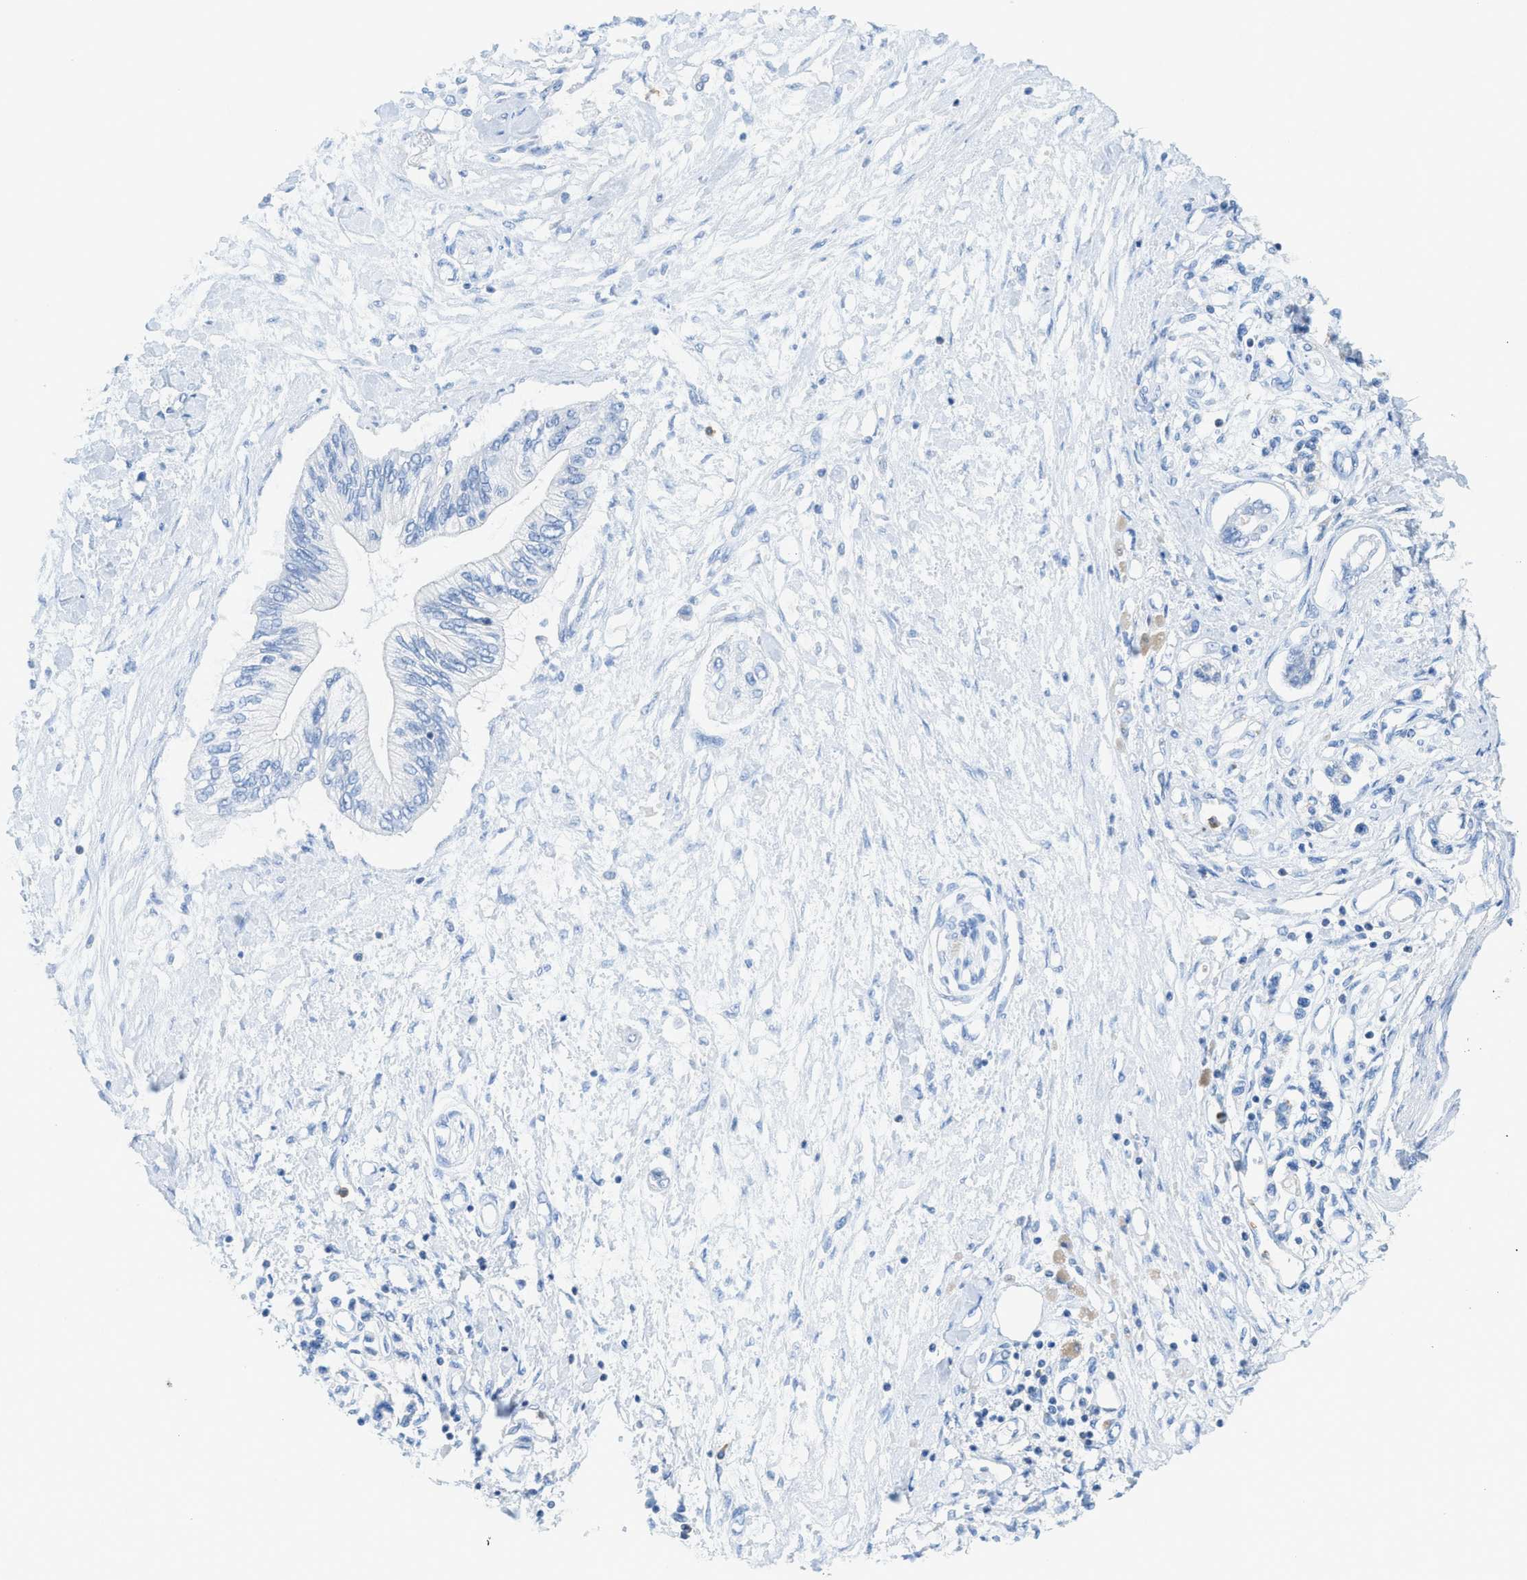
{"staining": {"intensity": "negative", "quantity": "none", "location": "none"}, "tissue": "pancreatic cancer", "cell_type": "Tumor cells", "image_type": "cancer", "snomed": [{"axis": "morphology", "description": "Adenocarcinoma, NOS"}, {"axis": "topography", "description": "Pancreas"}], "caption": "This is an IHC photomicrograph of pancreatic cancer. There is no staining in tumor cells.", "gene": "FAM151A", "patient": {"sex": "female", "age": 77}}